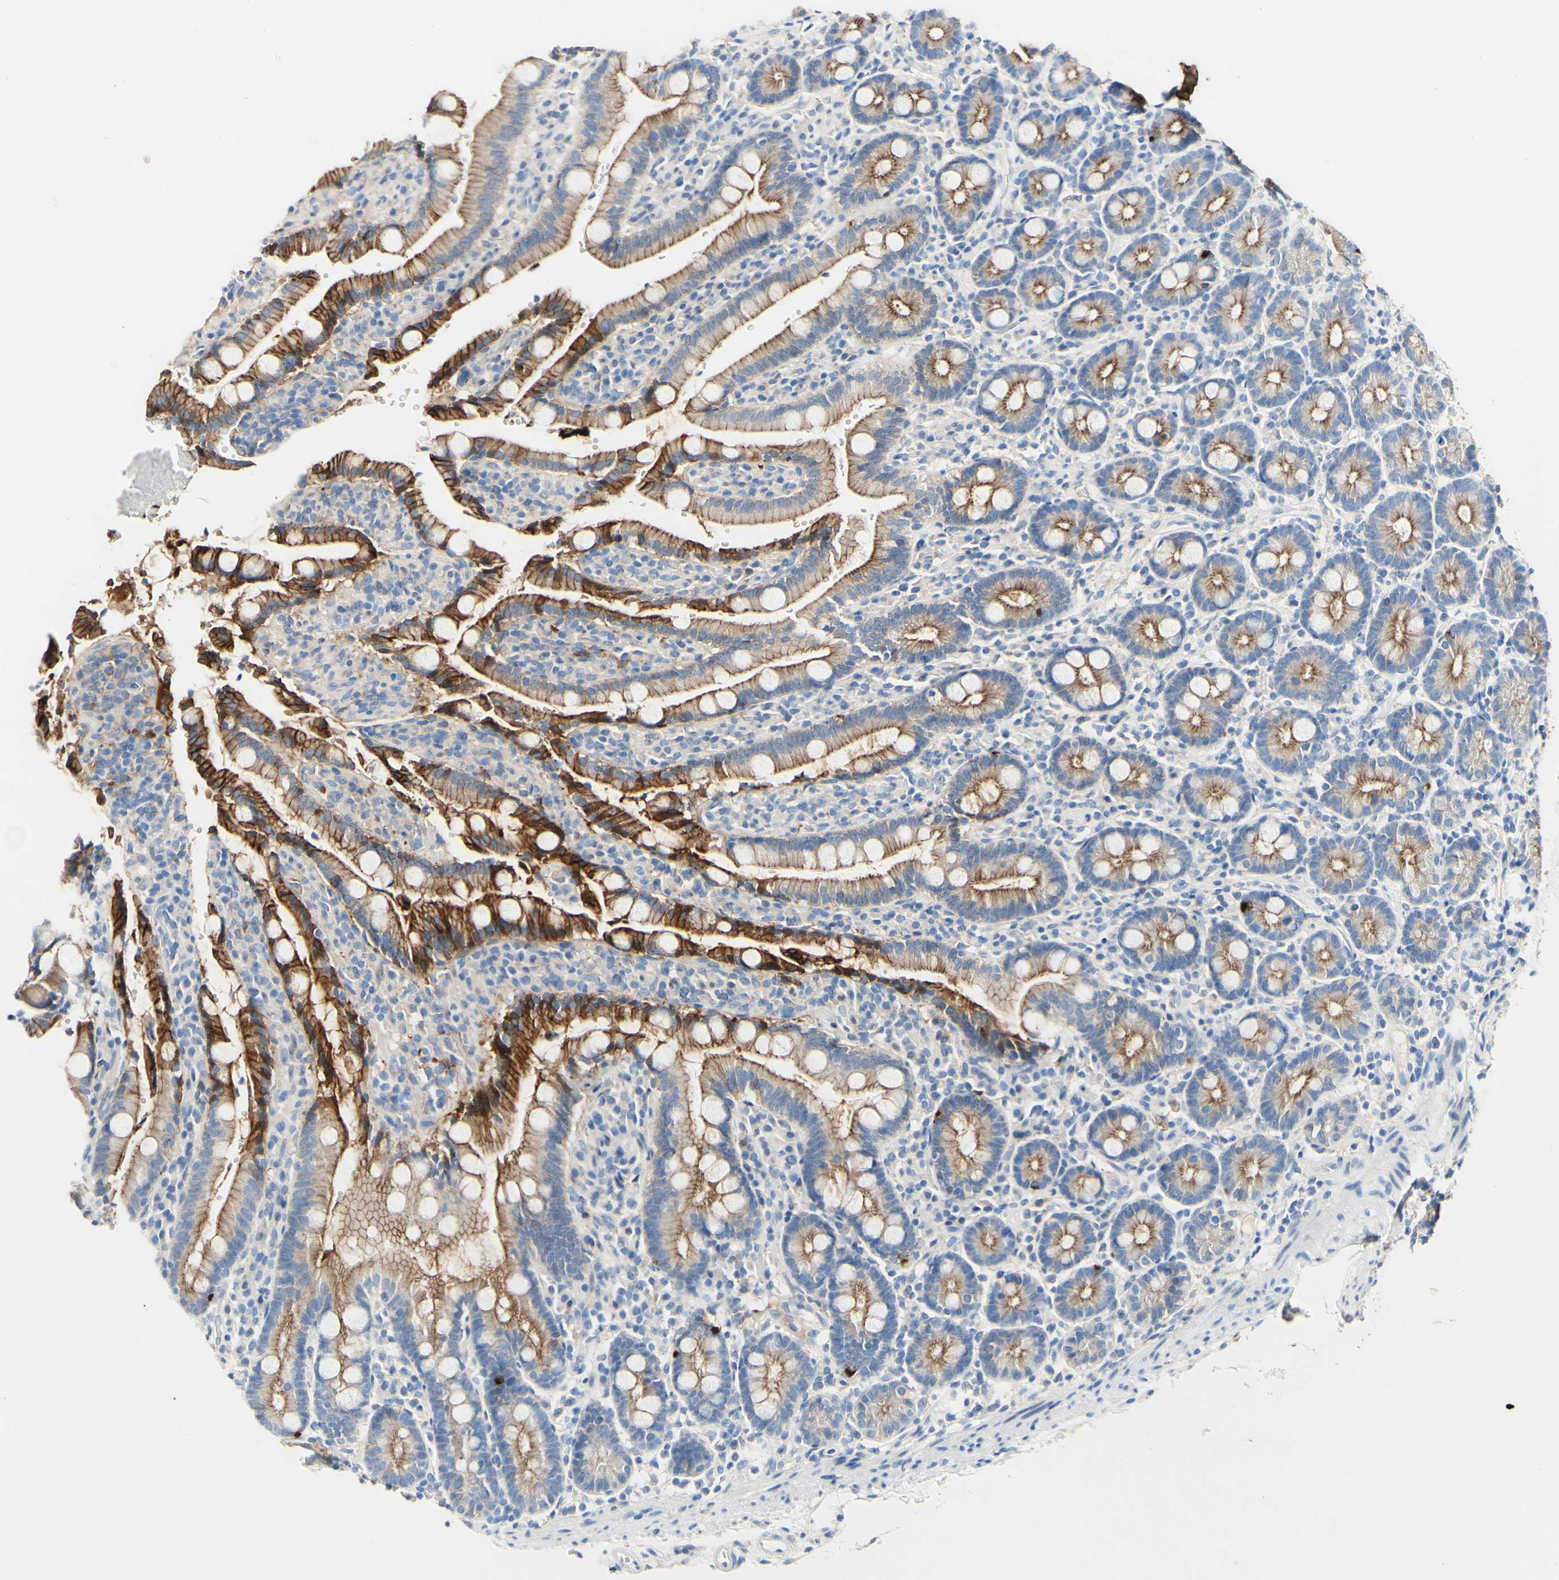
{"staining": {"intensity": "strong", "quantity": "<25%", "location": "cytoplasmic/membranous"}, "tissue": "duodenum", "cell_type": "Glandular cells", "image_type": "normal", "snomed": [{"axis": "morphology", "description": "Normal tissue, NOS"}, {"axis": "topography", "description": "Small intestine, NOS"}], "caption": "Immunohistochemistry (DAB) staining of unremarkable human duodenum exhibits strong cytoplasmic/membranous protein expression in about <25% of glandular cells. (Stains: DAB (3,3'-diaminobenzidine) in brown, nuclei in blue, Microscopy: brightfield microscopy at high magnification).", "gene": "DSC2", "patient": {"sex": "female", "age": 71}}